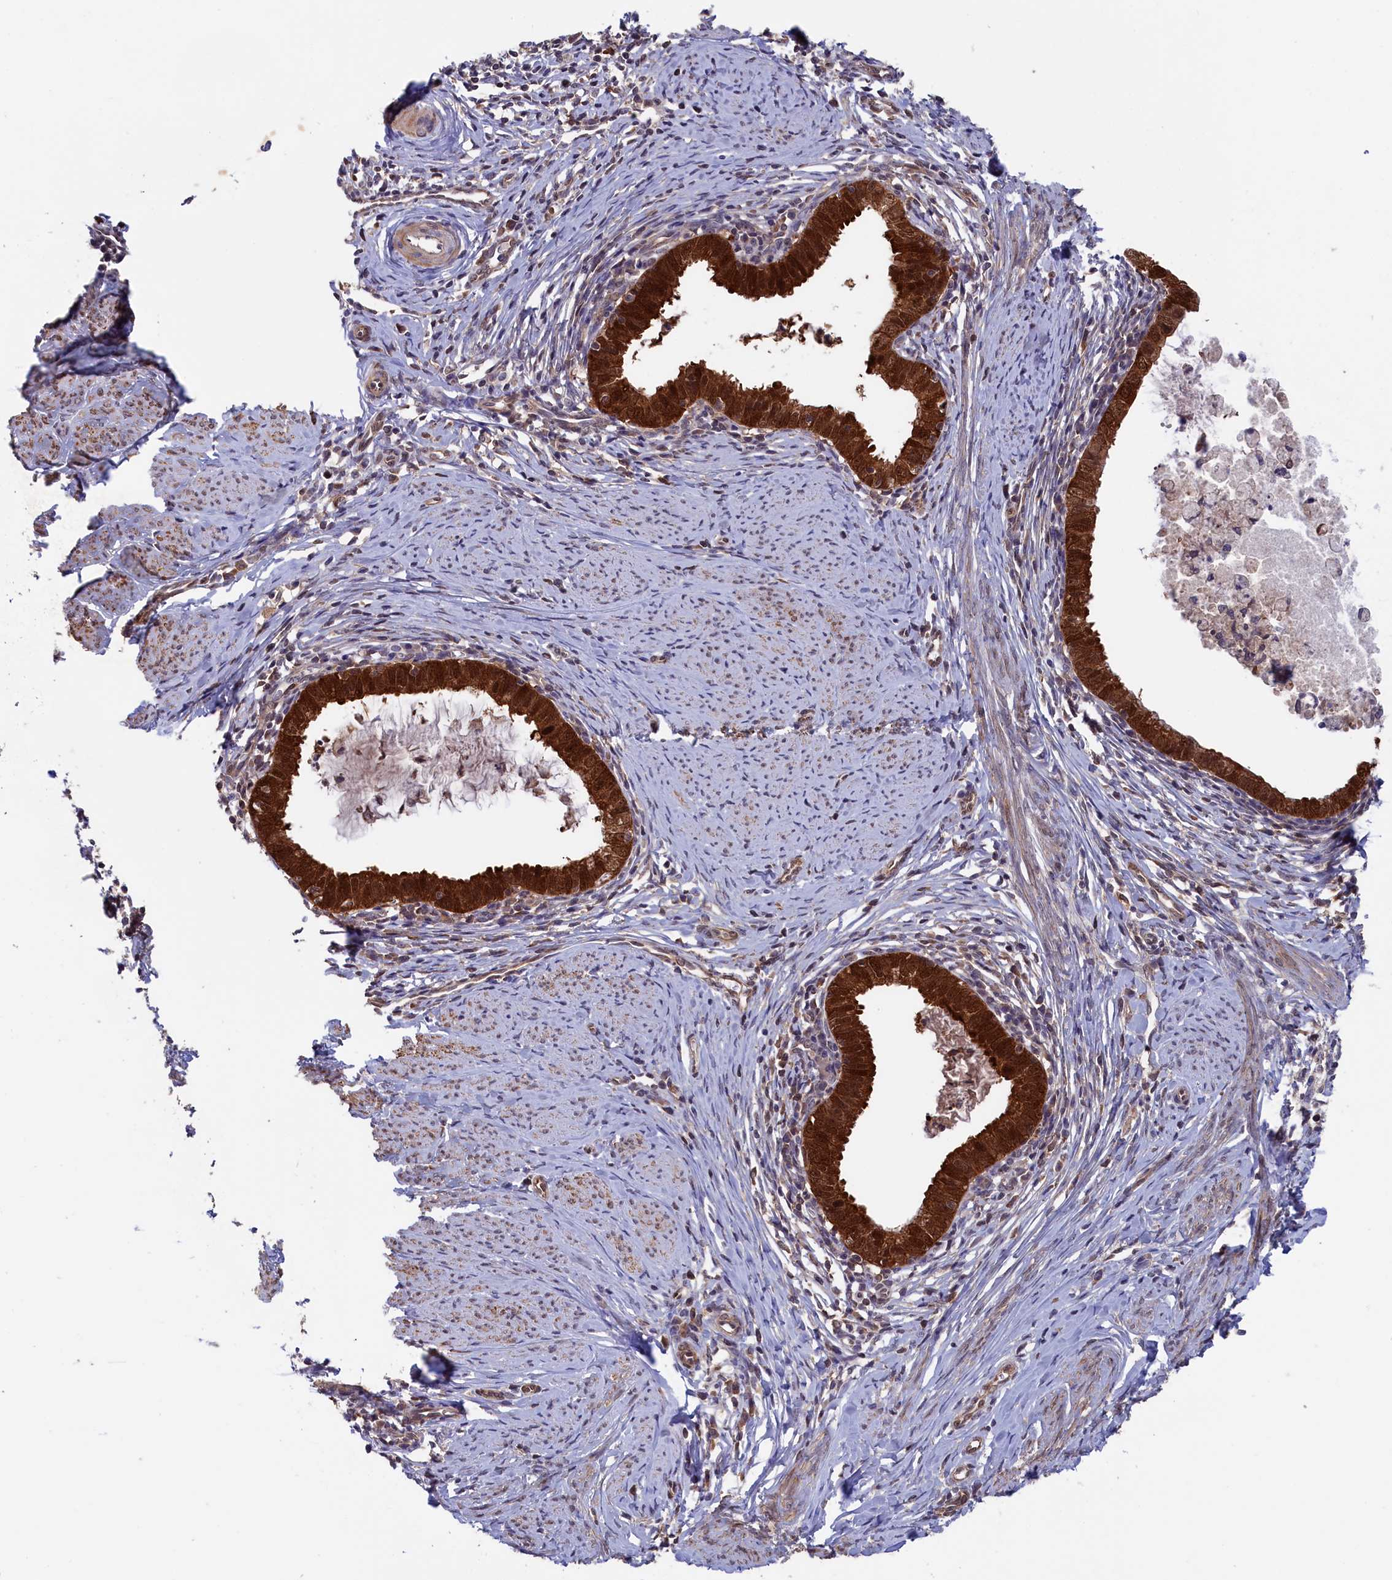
{"staining": {"intensity": "strong", "quantity": ">75%", "location": "cytoplasmic/membranous,nuclear"}, "tissue": "cervical cancer", "cell_type": "Tumor cells", "image_type": "cancer", "snomed": [{"axis": "morphology", "description": "Adenocarcinoma, NOS"}, {"axis": "topography", "description": "Cervix"}], "caption": "Cervical adenocarcinoma was stained to show a protein in brown. There is high levels of strong cytoplasmic/membranous and nuclear positivity in approximately >75% of tumor cells.", "gene": "JPT2", "patient": {"sex": "female", "age": 36}}